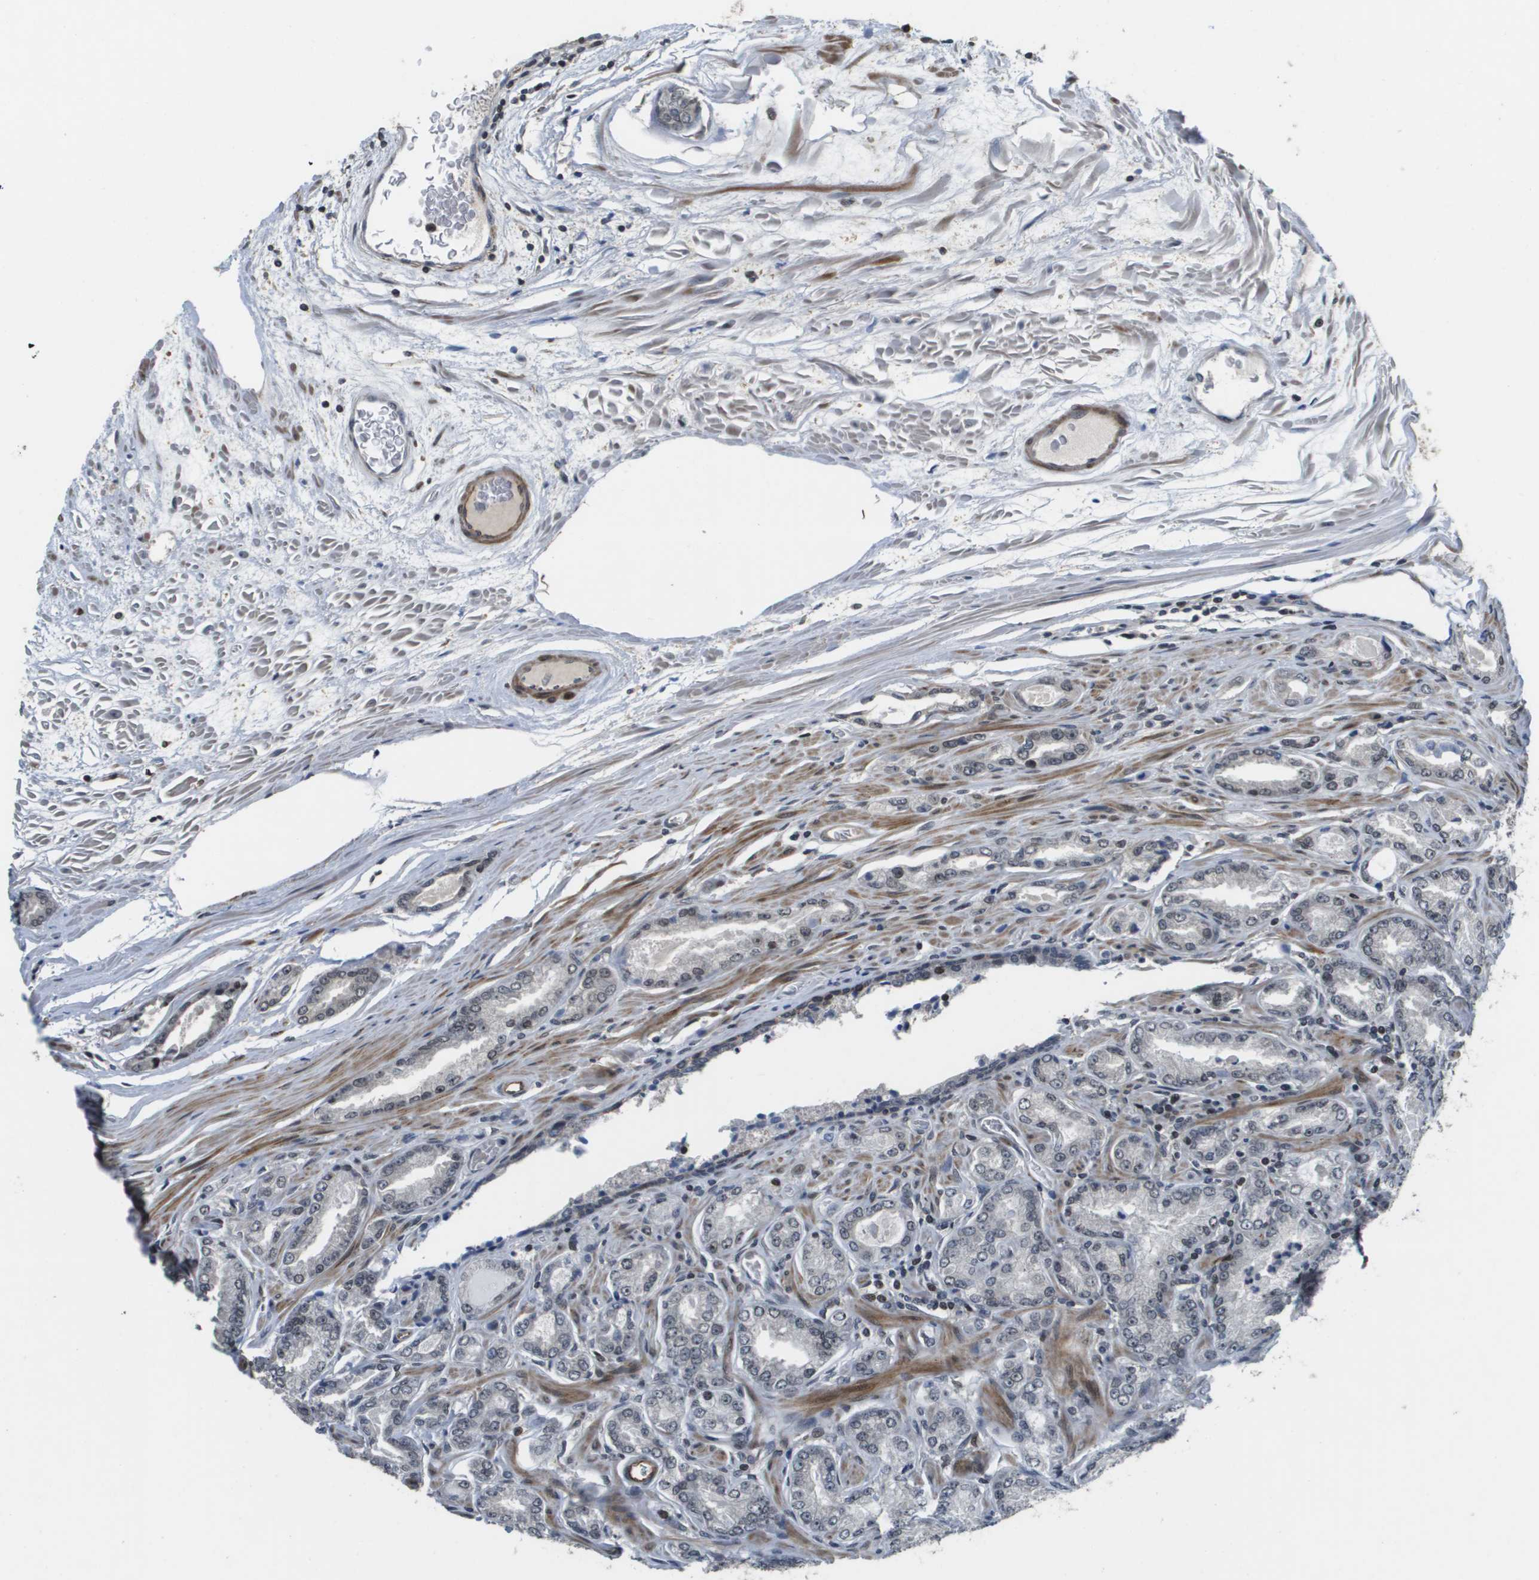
{"staining": {"intensity": "weak", "quantity": "<25%", "location": "nuclear"}, "tissue": "prostate cancer", "cell_type": "Tumor cells", "image_type": "cancer", "snomed": [{"axis": "morphology", "description": "Adenocarcinoma, High grade"}, {"axis": "topography", "description": "Prostate"}], "caption": "Immunohistochemistry histopathology image of neoplastic tissue: human high-grade adenocarcinoma (prostate) stained with DAB (3,3'-diaminobenzidine) shows no significant protein expression in tumor cells. Brightfield microscopy of immunohistochemistry stained with DAB (brown) and hematoxylin (blue), captured at high magnification.", "gene": "KAT5", "patient": {"sex": "male", "age": 65}}